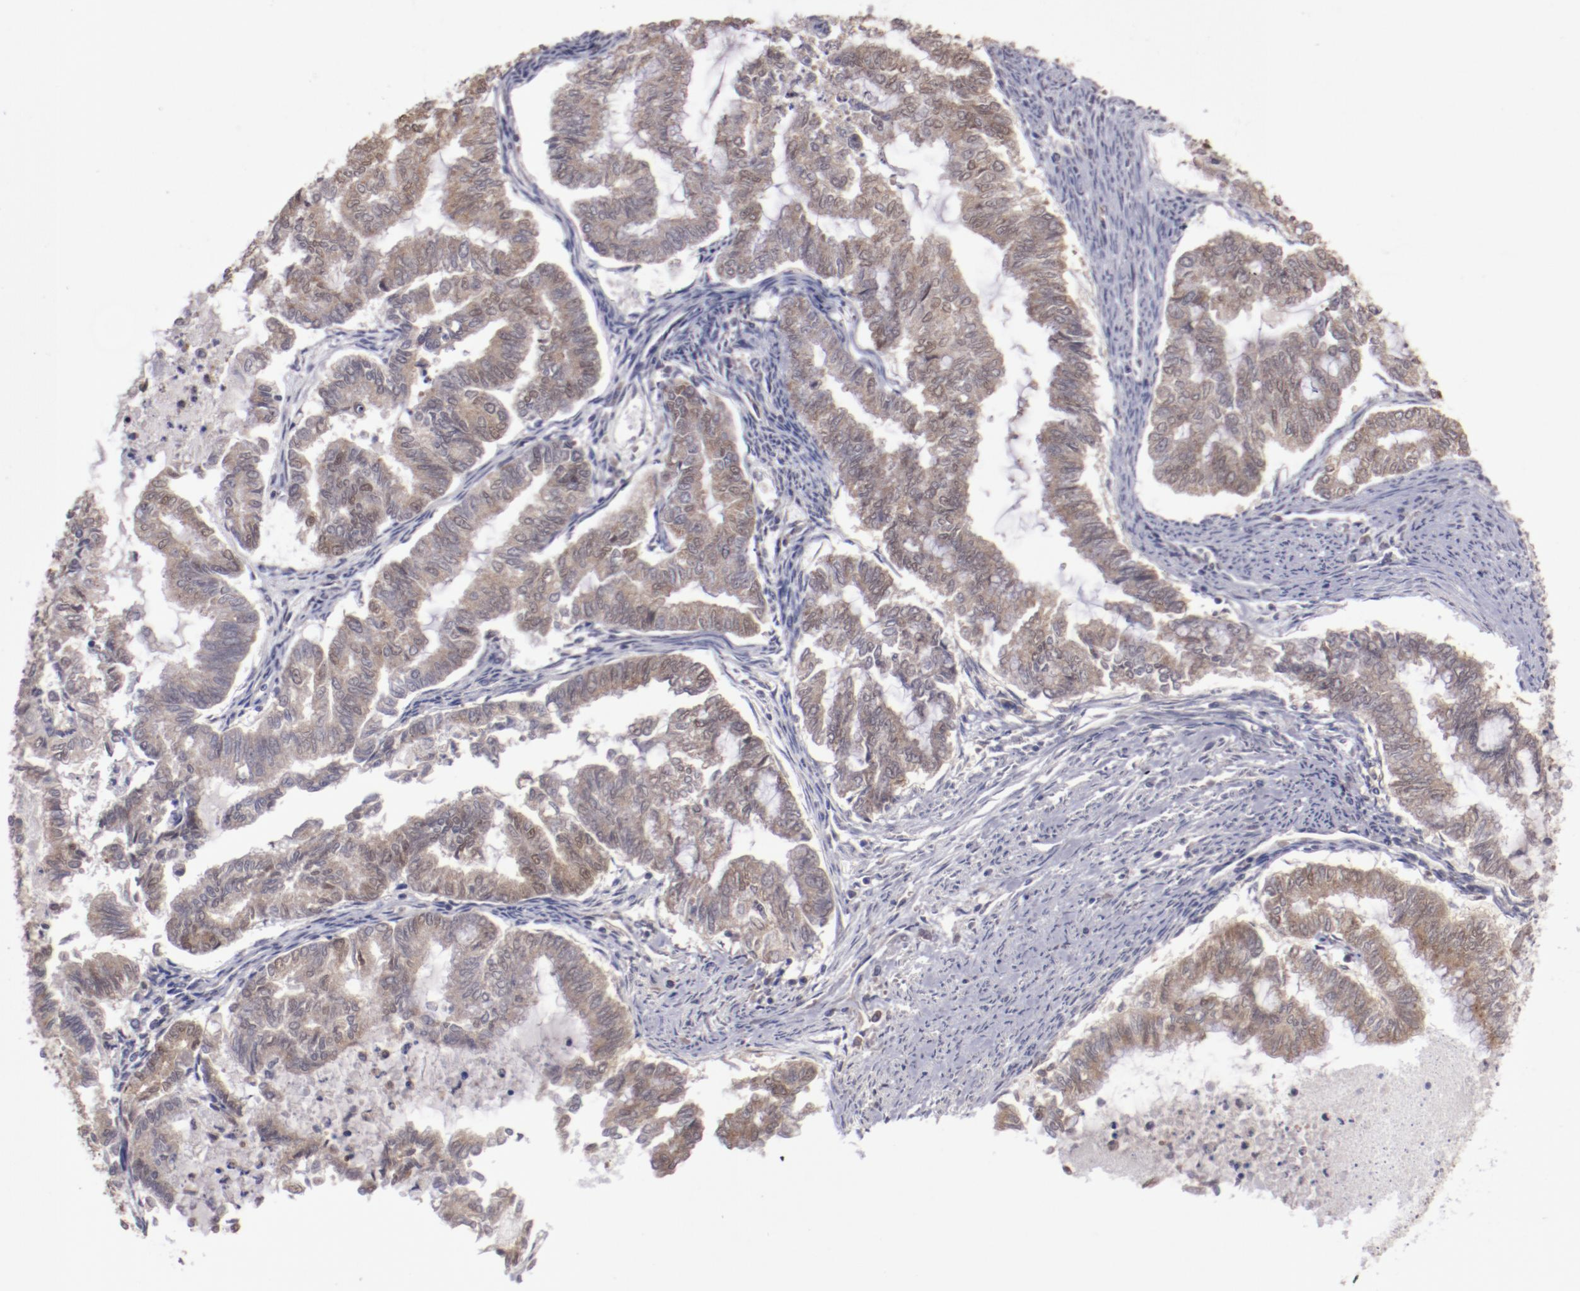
{"staining": {"intensity": "weak", "quantity": ">75%", "location": "cytoplasmic/membranous,nuclear"}, "tissue": "endometrial cancer", "cell_type": "Tumor cells", "image_type": "cancer", "snomed": [{"axis": "morphology", "description": "Adenocarcinoma, NOS"}, {"axis": "topography", "description": "Endometrium"}], "caption": "A low amount of weak cytoplasmic/membranous and nuclear expression is identified in about >75% of tumor cells in endometrial adenocarcinoma tissue.", "gene": "ARNT", "patient": {"sex": "female", "age": 79}}